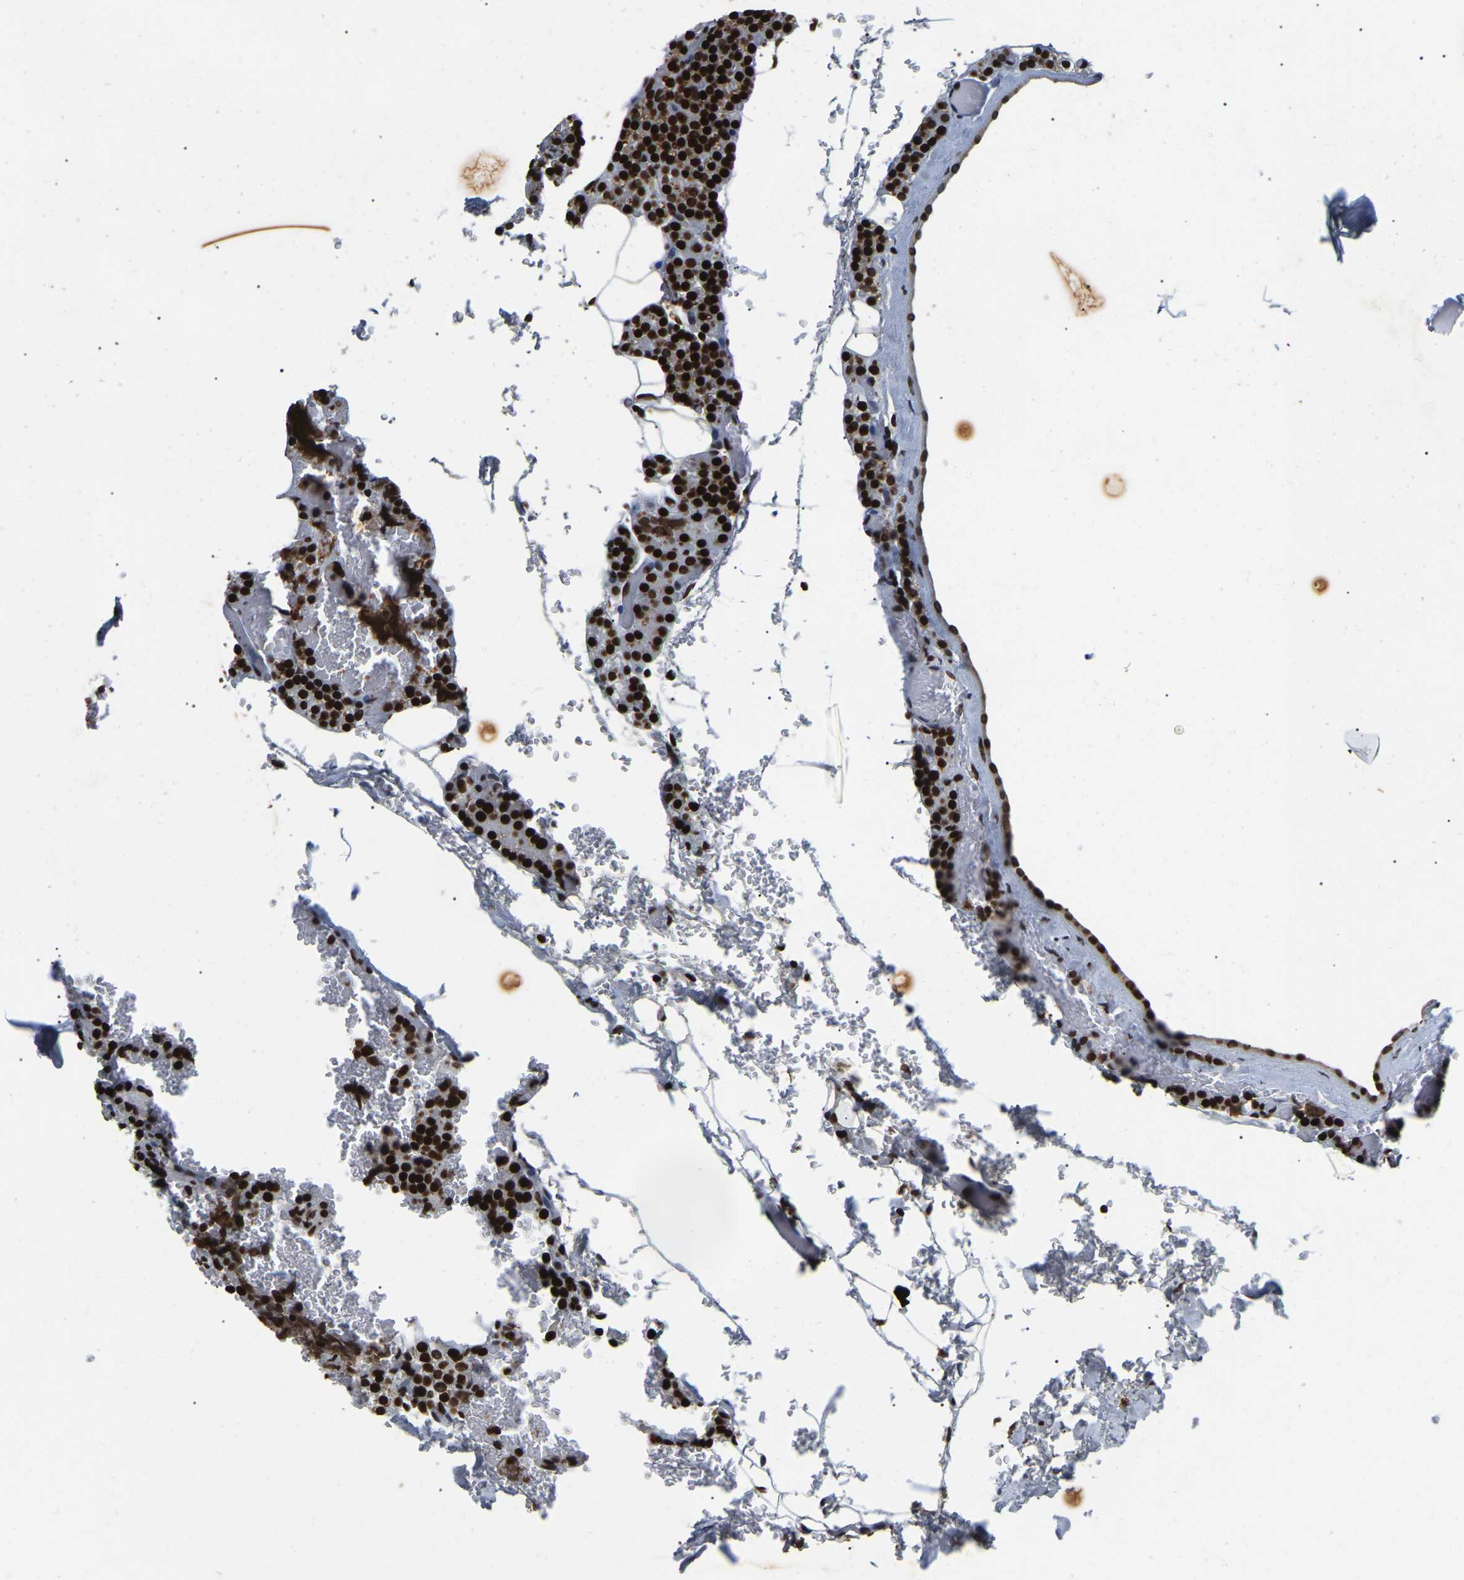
{"staining": {"intensity": "strong", "quantity": ">75%", "location": "nuclear"}, "tissue": "parathyroid gland", "cell_type": "Glandular cells", "image_type": "normal", "snomed": [{"axis": "morphology", "description": "Normal tissue, NOS"}, {"axis": "morphology", "description": "Inflammation chronic"}, {"axis": "morphology", "description": "Goiter, colloid"}, {"axis": "topography", "description": "Thyroid gland"}, {"axis": "topography", "description": "Parathyroid gland"}], "caption": "Immunohistochemical staining of benign parathyroid gland reveals >75% levels of strong nuclear protein staining in approximately >75% of glandular cells.", "gene": "LRRC61", "patient": {"sex": "male", "age": 65}}